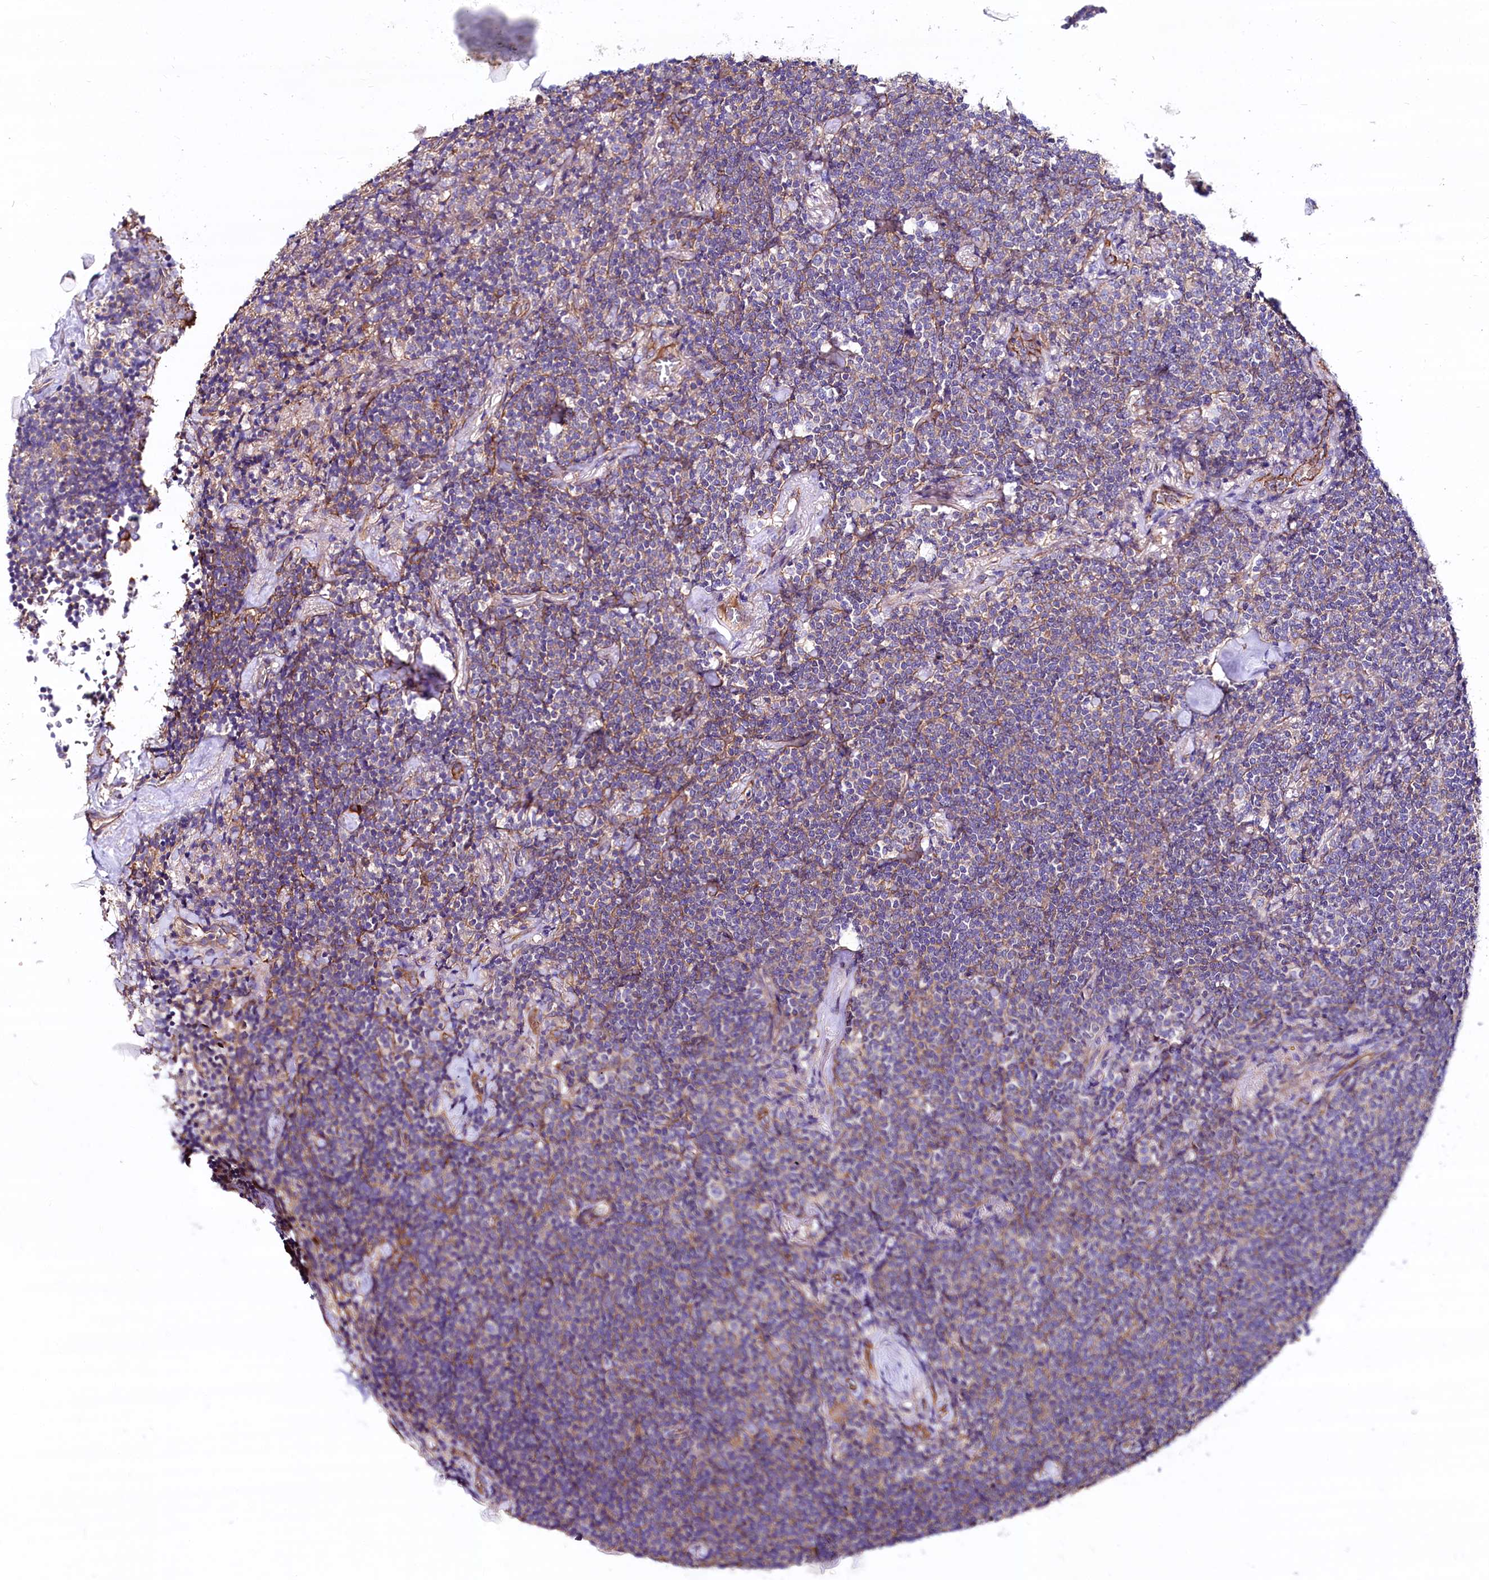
{"staining": {"intensity": "negative", "quantity": "none", "location": "none"}, "tissue": "lymphoma", "cell_type": "Tumor cells", "image_type": "cancer", "snomed": [{"axis": "morphology", "description": "Malignant lymphoma, non-Hodgkin's type, Low grade"}, {"axis": "topography", "description": "Lung"}], "caption": "Low-grade malignant lymphoma, non-Hodgkin's type was stained to show a protein in brown. There is no significant positivity in tumor cells. The staining was performed using DAB to visualize the protein expression in brown, while the nuclei were stained in blue with hematoxylin (Magnification: 20x).", "gene": "FCHSD2", "patient": {"sex": "female", "age": 71}}